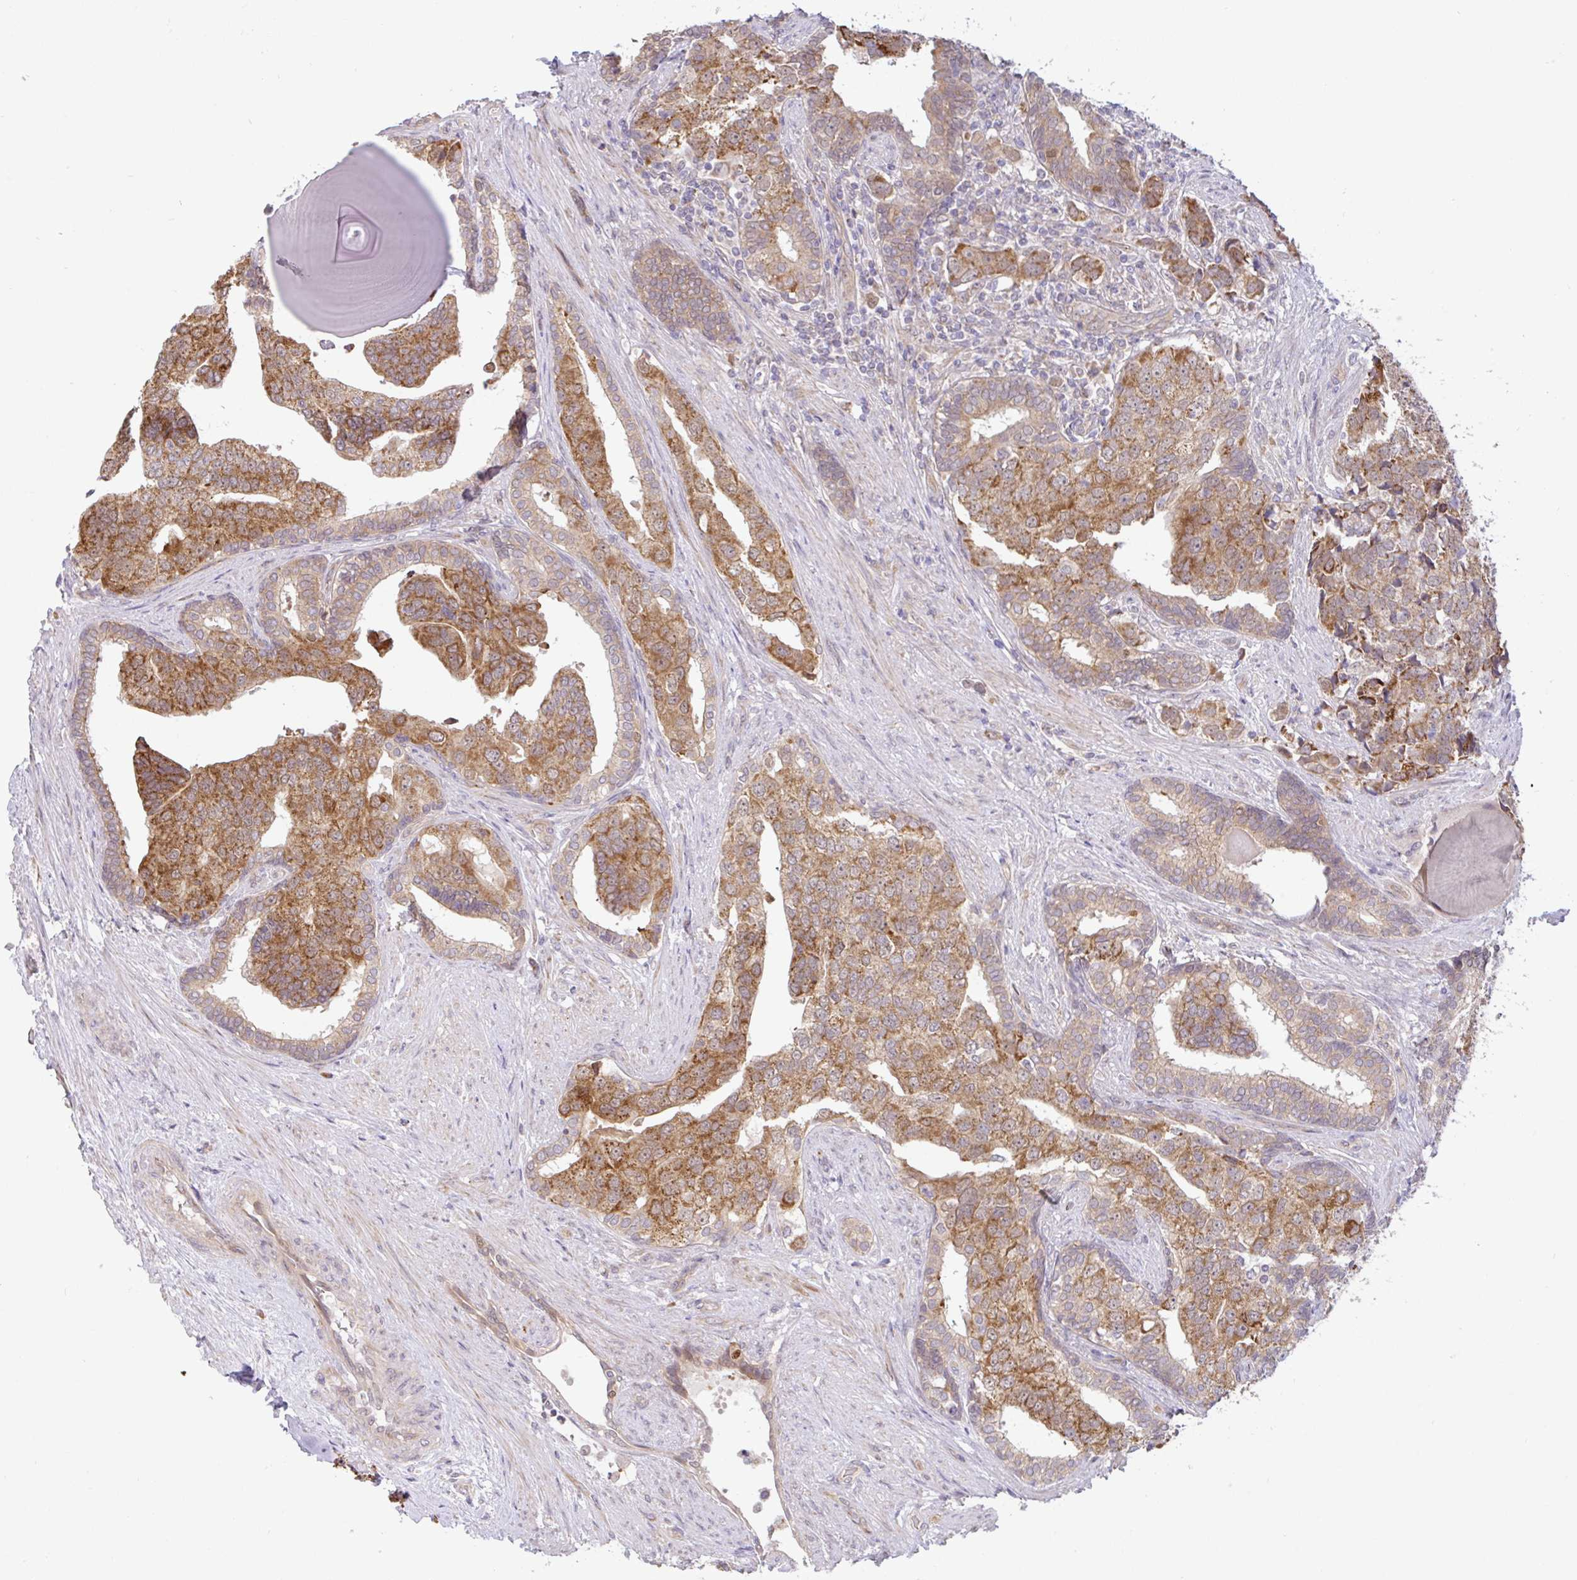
{"staining": {"intensity": "moderate", "quantity": ">75%", "location": "cytoplasmic/membranous"}, "tissue": "prostate cancer", "cell_type": "Tumor cells", "image_type": "cancer", "snomed": [{"axis": "morphology", "description": "Adenocarcinoma, High grade"}, {"axis": "topography", "description": "Prostate"}], "caption": "There is medium levels of moderate cytoplasmic/membranous positivity in tumor cells of prostate adenocarcinoma (high-grade), as demonstrated by immunohistochemical staining (brown color).", "gene": "DLEU7", "patient": {"sex": "male", "age": 68}}